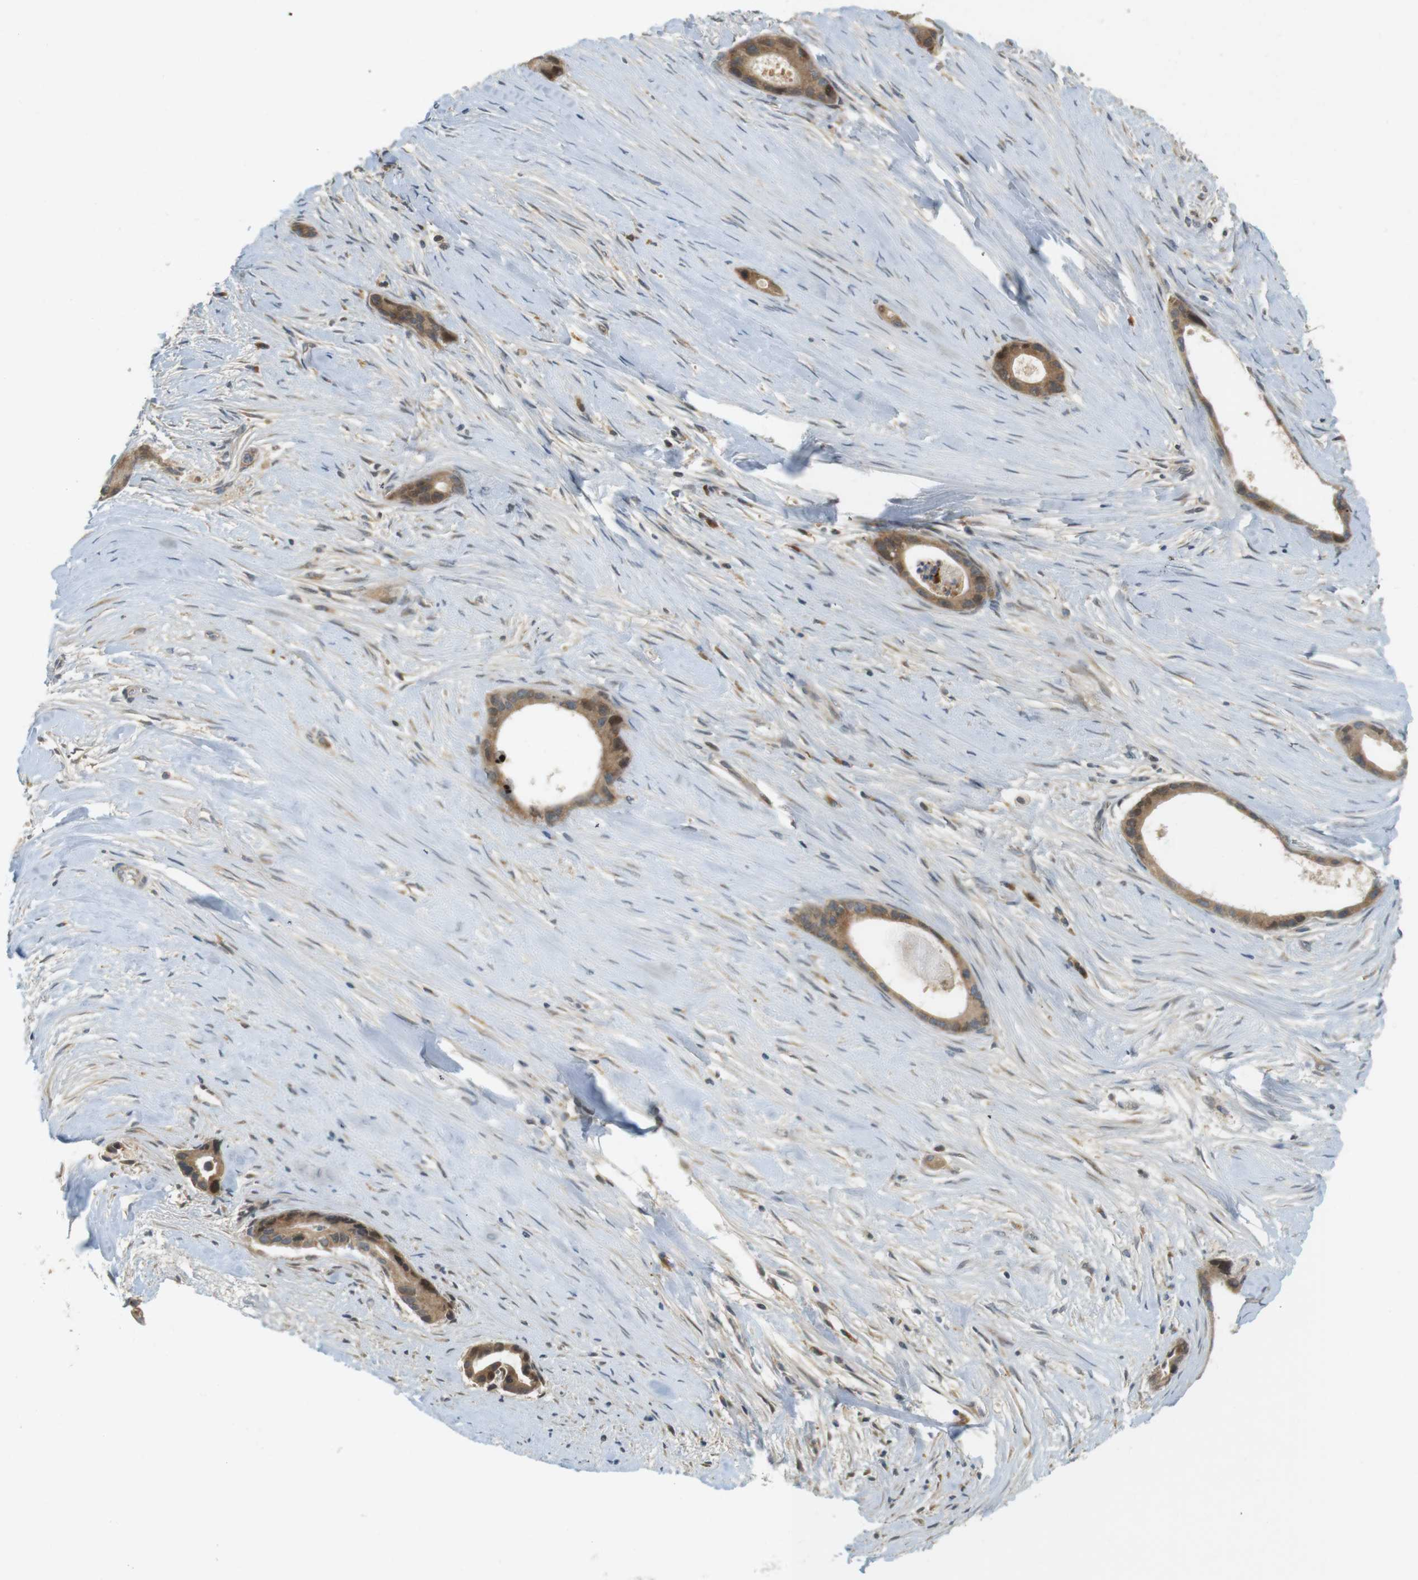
{"staining": {"intensity": "moderate", "quantity": ">75%", "location": "cytoplasmic/membranous"}, "tissue": "liver cancer", "cell_type": "Tumor cells", "image_type": "cancer", "snomed": [{"axis": "morphology", "description": "Cholangiocarcinoma"}, {"axis": "topography", "description": "Liver"}], "caption": "Brown immunohistochemical staining in human cholangiocarcinoma (liver) demonstrates moderate cytoplasmic/membranous expression in about >75% of tumor cells. The staining was performed using DAB, with brown indicating positive protein expression. Nuclei are stained blue with hematoxylin.", "gene": "CLRN3", "patient": {"sex": "female", "age": 55}}